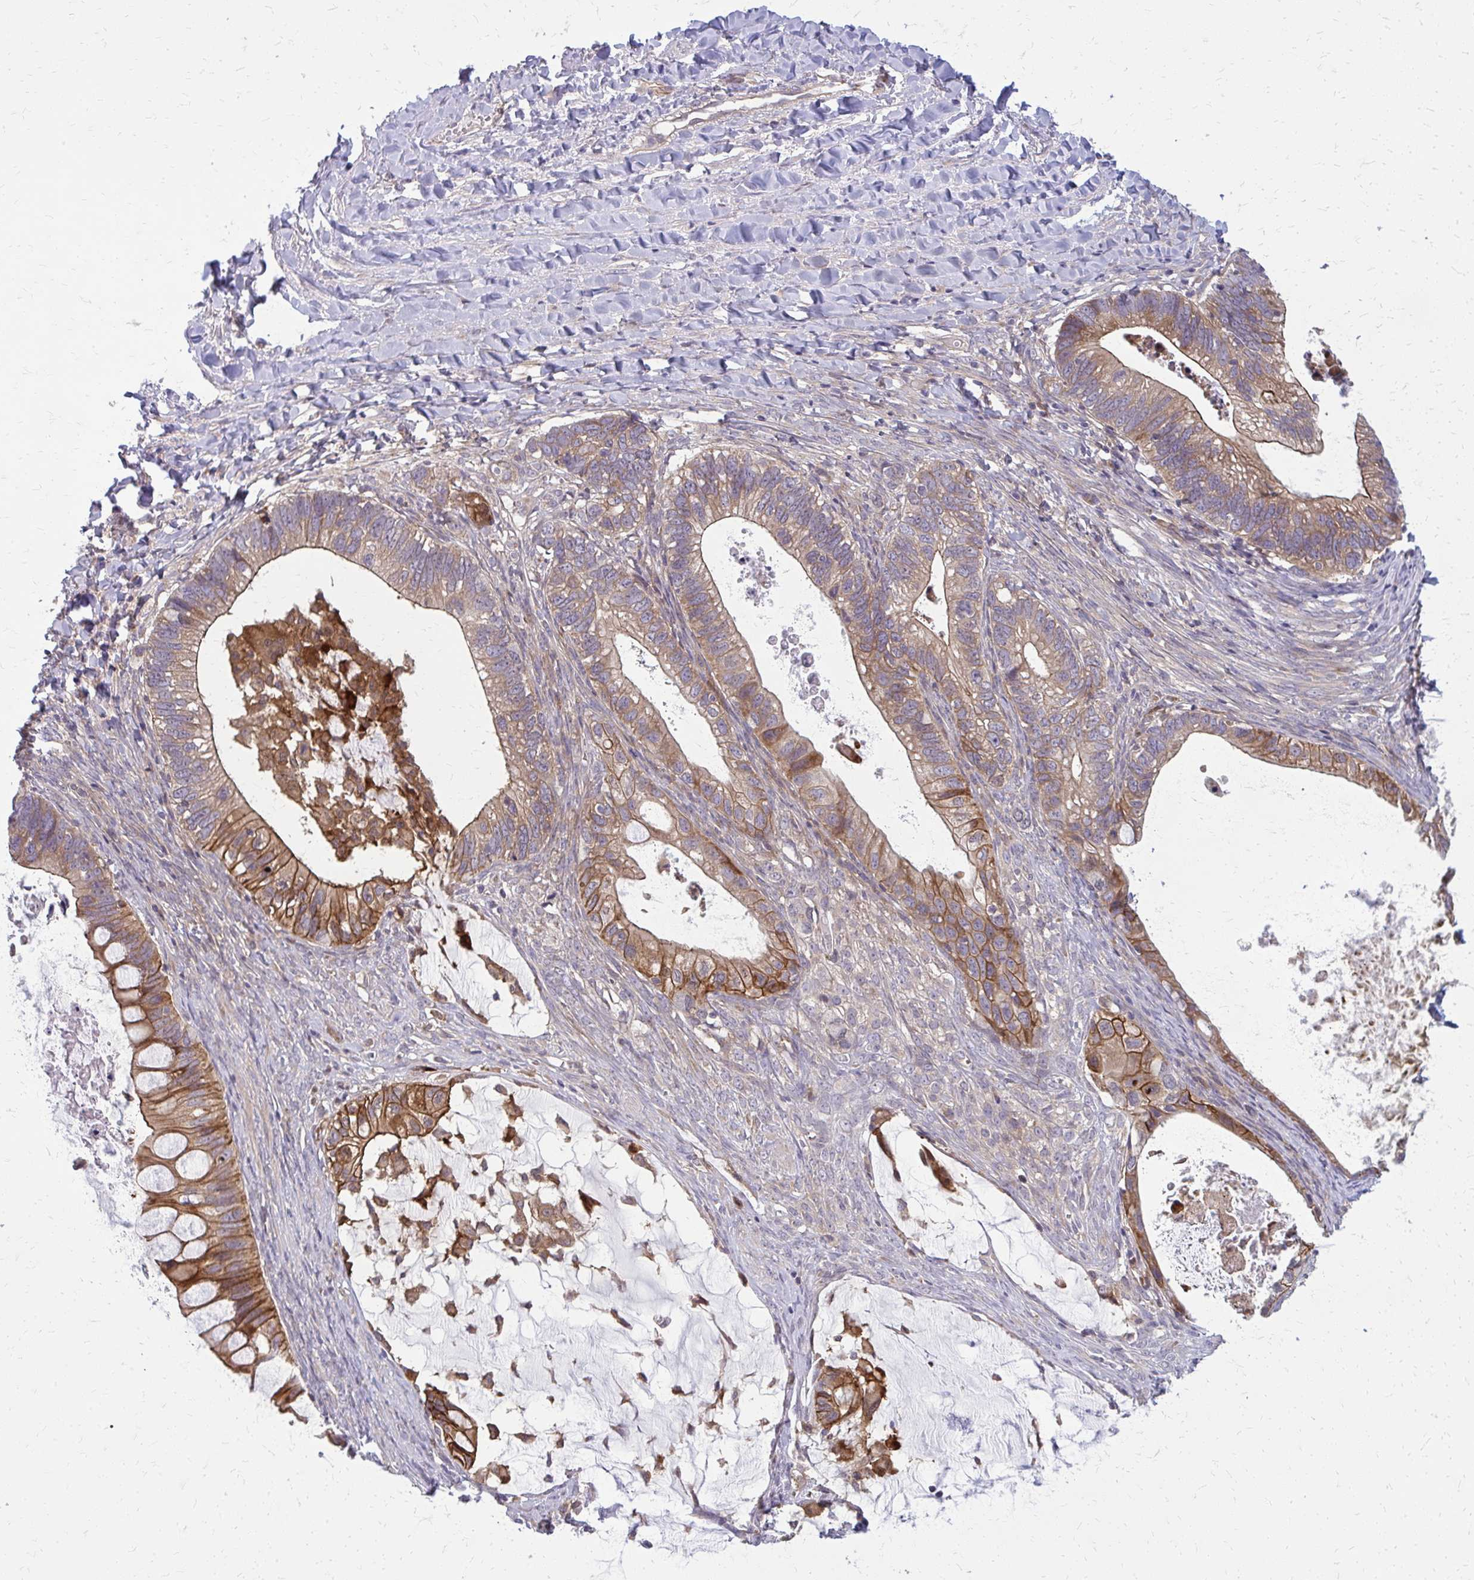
{"staining": {"intensity": "moderate", "quantity": ">75%", "location": "cytoplasmic/membranous"}, "tissue": "ovarian cancer", "cell_type": "Tumor cells", "image_type": "cancer", "snomed": [{"axis": "morphology", "description": "Cystadenocarcinoma, mucinous, NOS"}, {"axis": "topography", "description": "Ovary"}], "caption": "This is a micrograph of IHC staining of ovarian mucinous cystadenocarcinoma, which shows moderate positivity in the cytoplasmic/membranous of tumor cells.", "gene": "OXNAD1", "patient": {"sex": "female", "age": 61}}